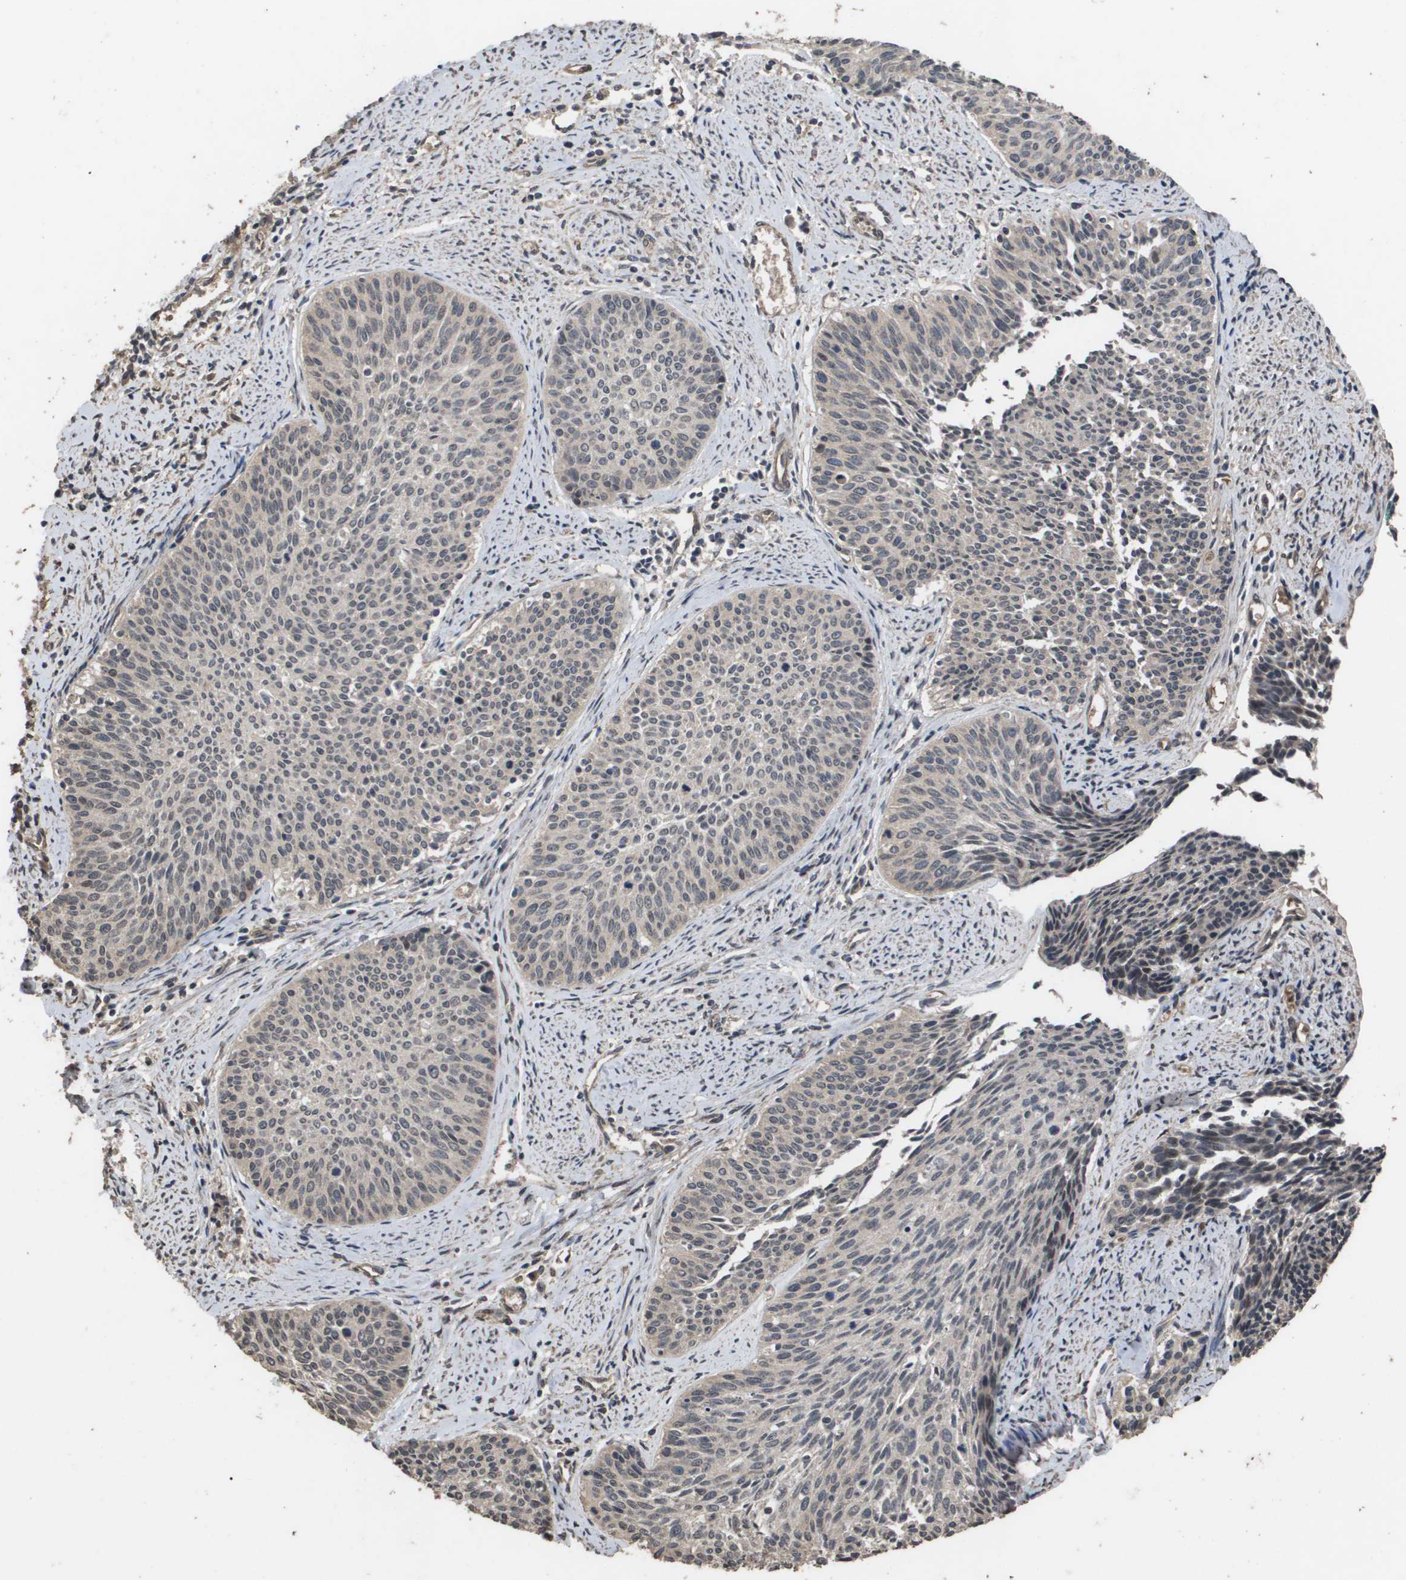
{"staining": {"intensity": "weak", "quantity": "<25%", "location": "cytoplasmic/membranous,nuclear"}, "tissue": "cervical cancer", "cell_type": "Tumor cells", "image_type": "cancer", "snomed": [{"axis": "morphology", "description": "Squamous cell carcinoma, NOS"}, {"axis": "topography", "description": "Cervix"}], "caption": "This is an immunohistochemistry (IHC) histopathology image of human cervical cancer (squamous cell carcinoma). There is no staining in tumor cells.", "gene": "CUL5", "patient": {"sex": "female", "age": 55}}